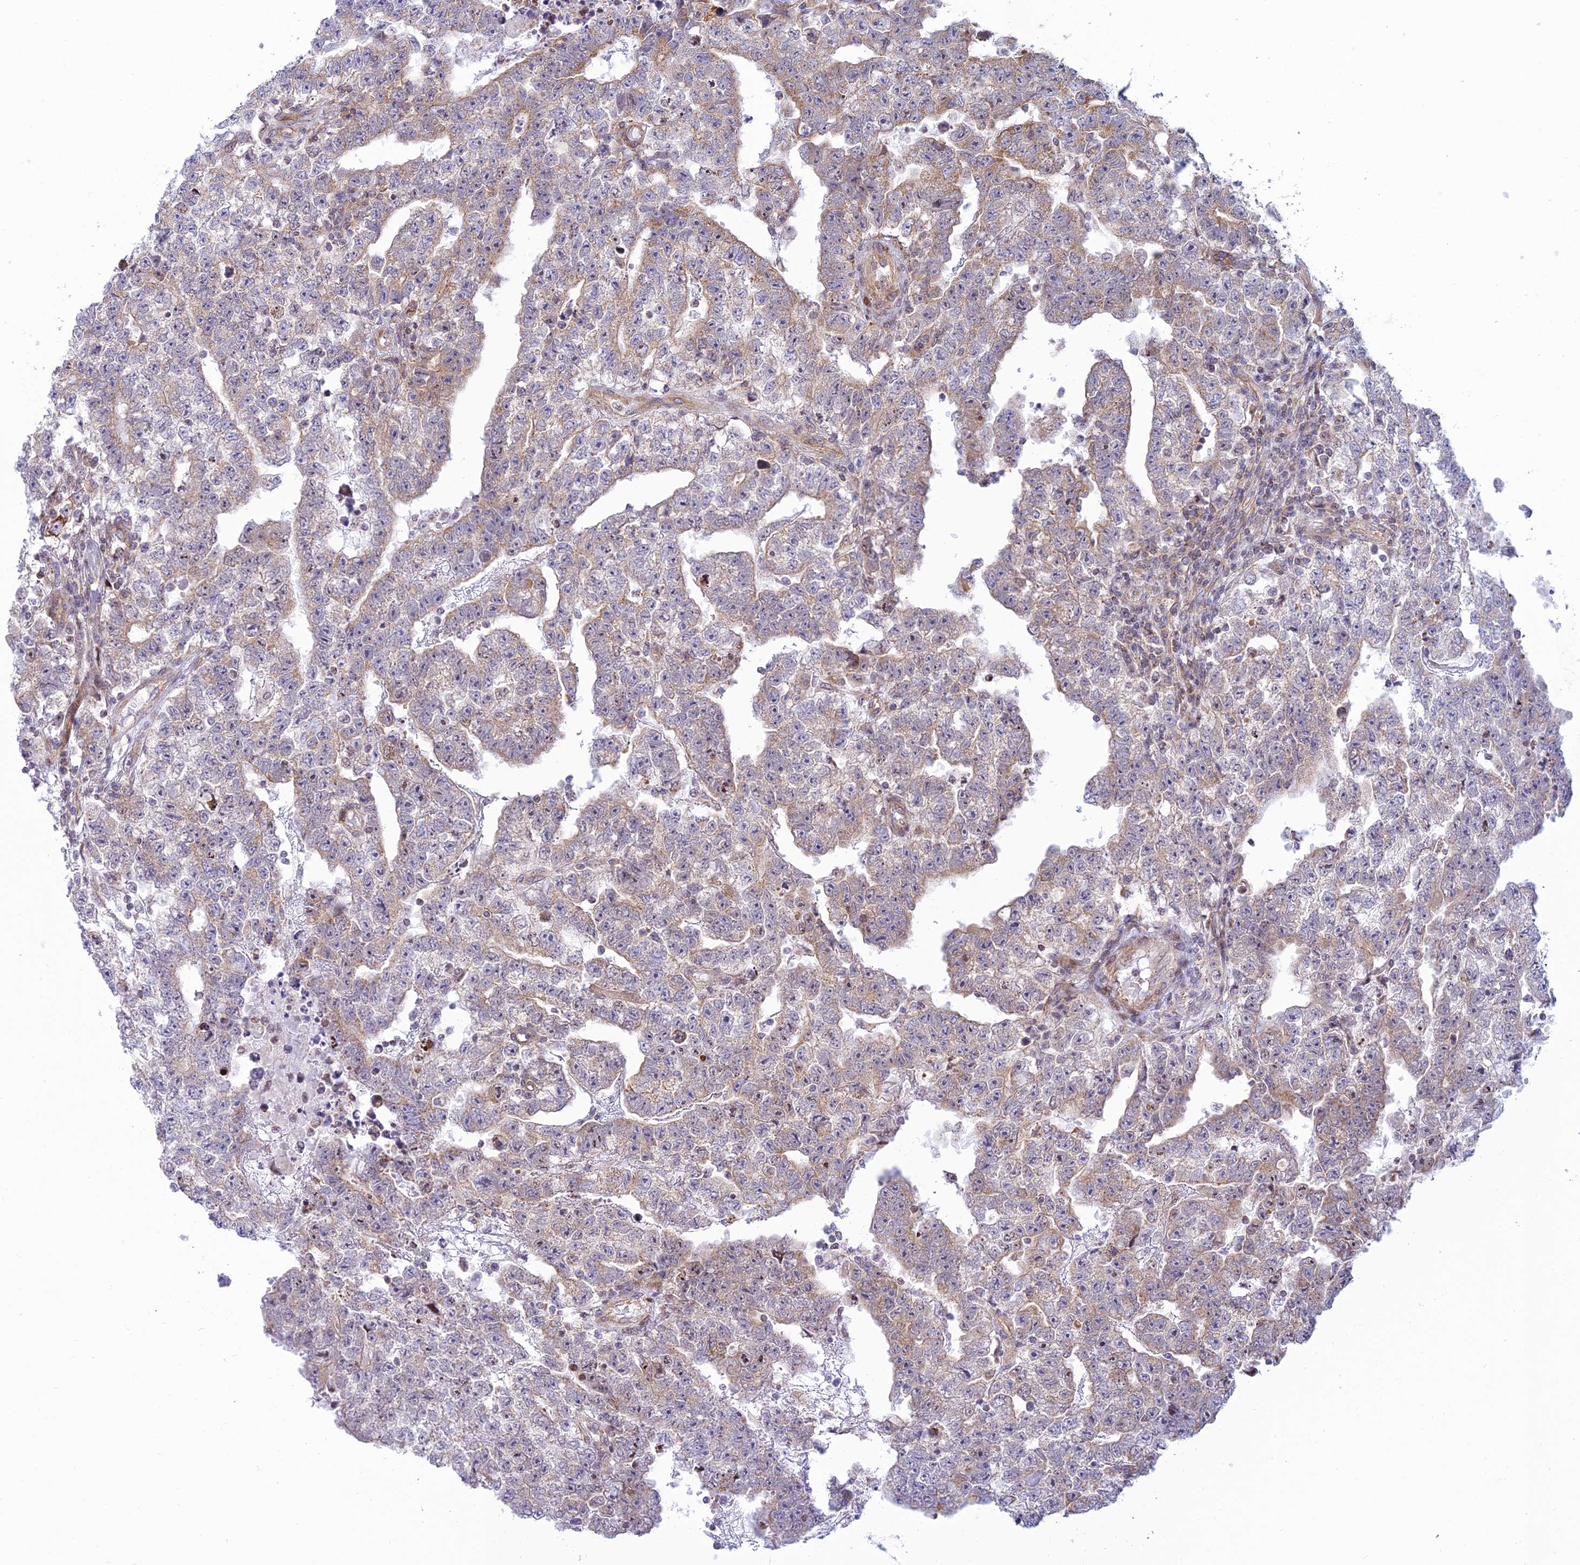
{"staining": {"intensity": "weak", "quantity": "25%-75%", "location": "cytoplasmic/membranous"}, "tissue": "testis cancer", "cell_type": "Tumor cells", "image_type": "cancer", "snomed": [{"axis": "morphology", "description": "Carcinoma, Embryonal, NOS"}, {"axis": "topography", "description": "Testis"}], "caption": "Protein positivity by immunohistochemistry exhibits weak cytoplasmic/membranous expression in about 25%-75% of tumor cells in testis cancer.", "gene": "HOOK2", "patient": {"sex": "male", "age": 25}}